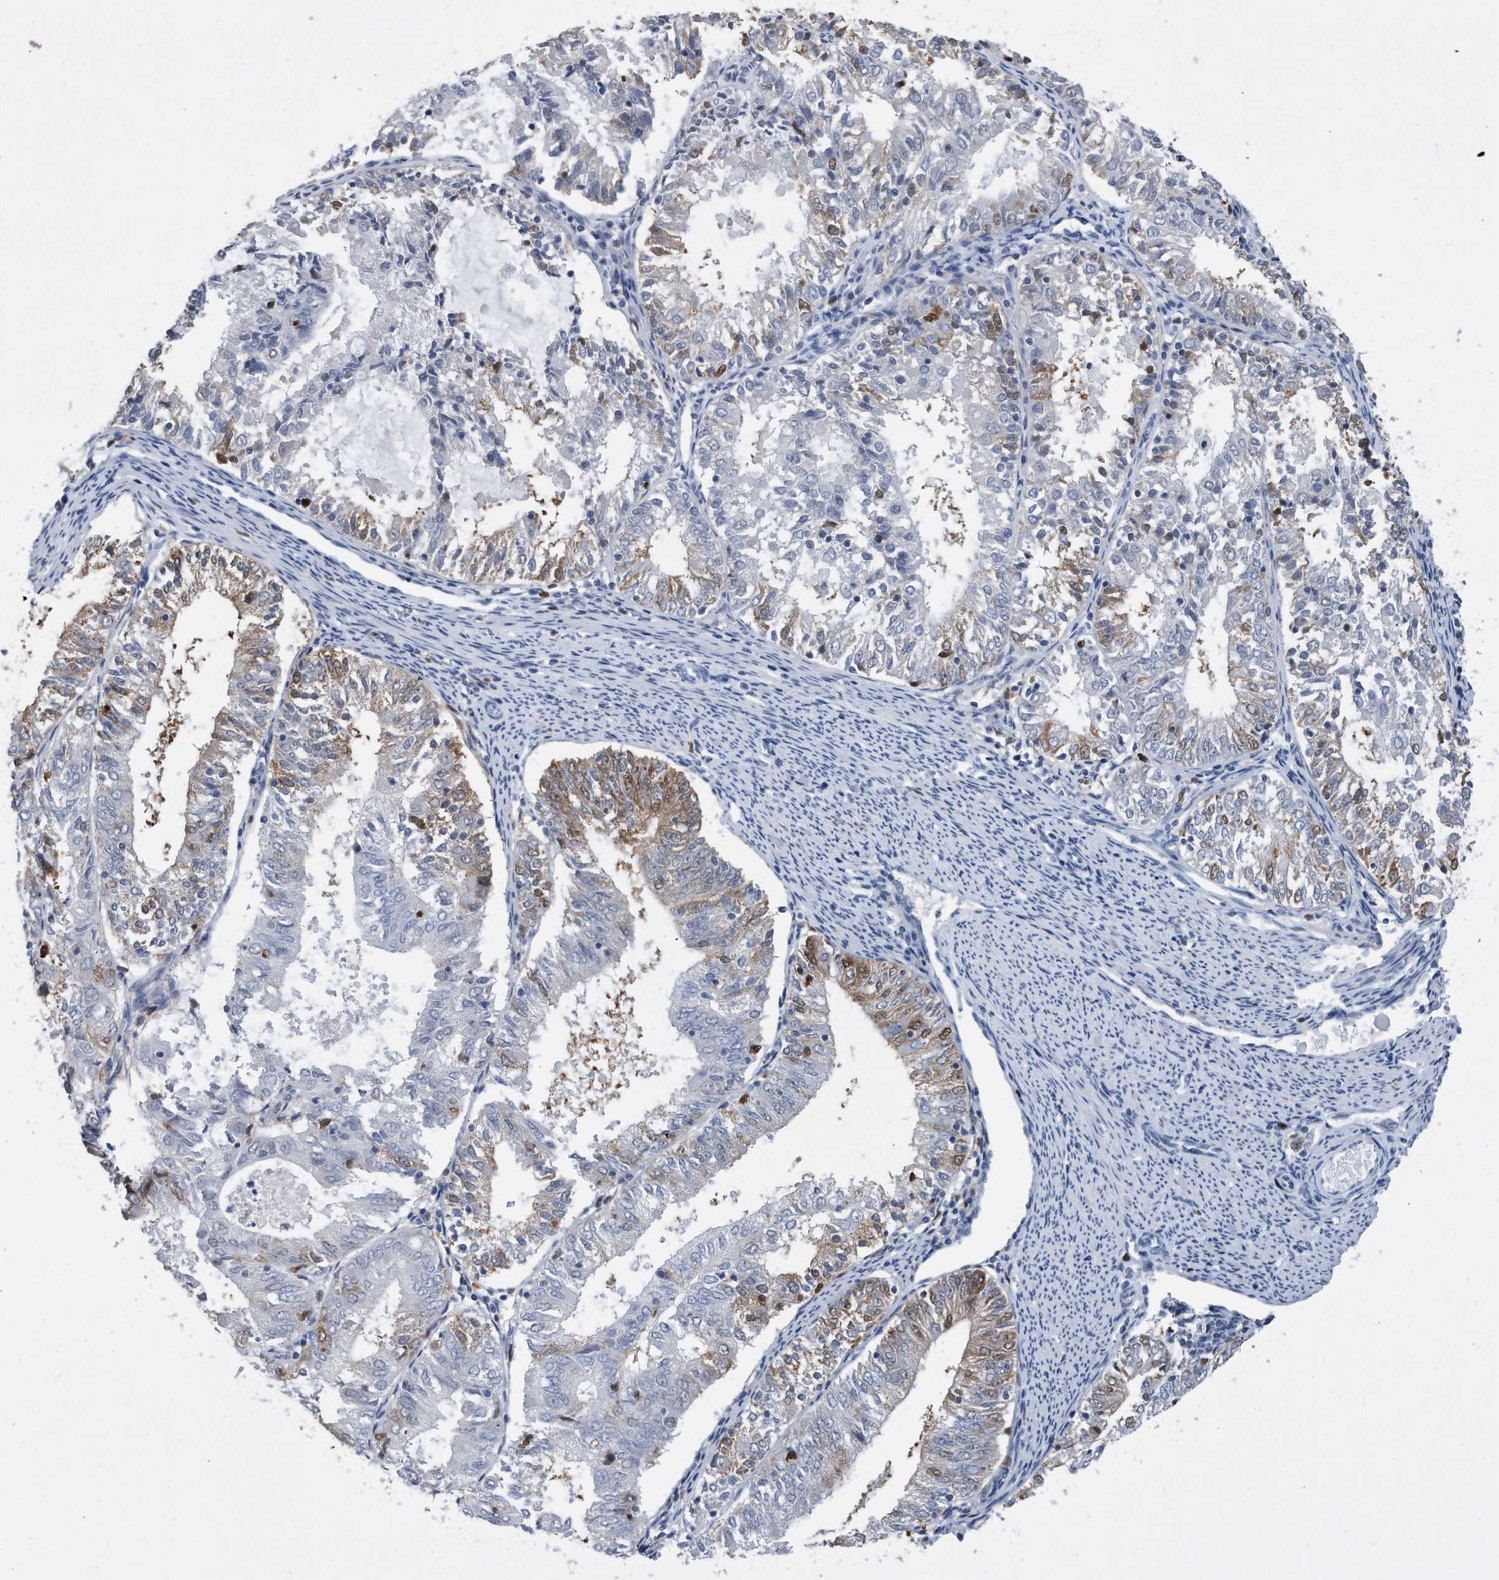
{"staining": {"intensity": "moderate", "quantity": "<25%", "location": "cytoplasmic/membranous,nuclear"}, "tissue": "endometrial cancer", "cell_type": "Tumor cells", "image_type": "cancer", "snomed": [{"axis": "morphology", "description": "Adenocarcinoma, NOS"}, {"axis": "topography", "description": "Endometrium"}], "caption": "Moderate cytoplasmic/membranous and nuclear protein staining is appreciated in approximately <25% of tumor cells in adenocarcinoma (endometrial). (Stains: DAB in brown, nuclei in blue, Microscopy: brightfield microscopy at high magnification).", "gene": "PCNA", "patient": {"sex": "female", "age": 57}}